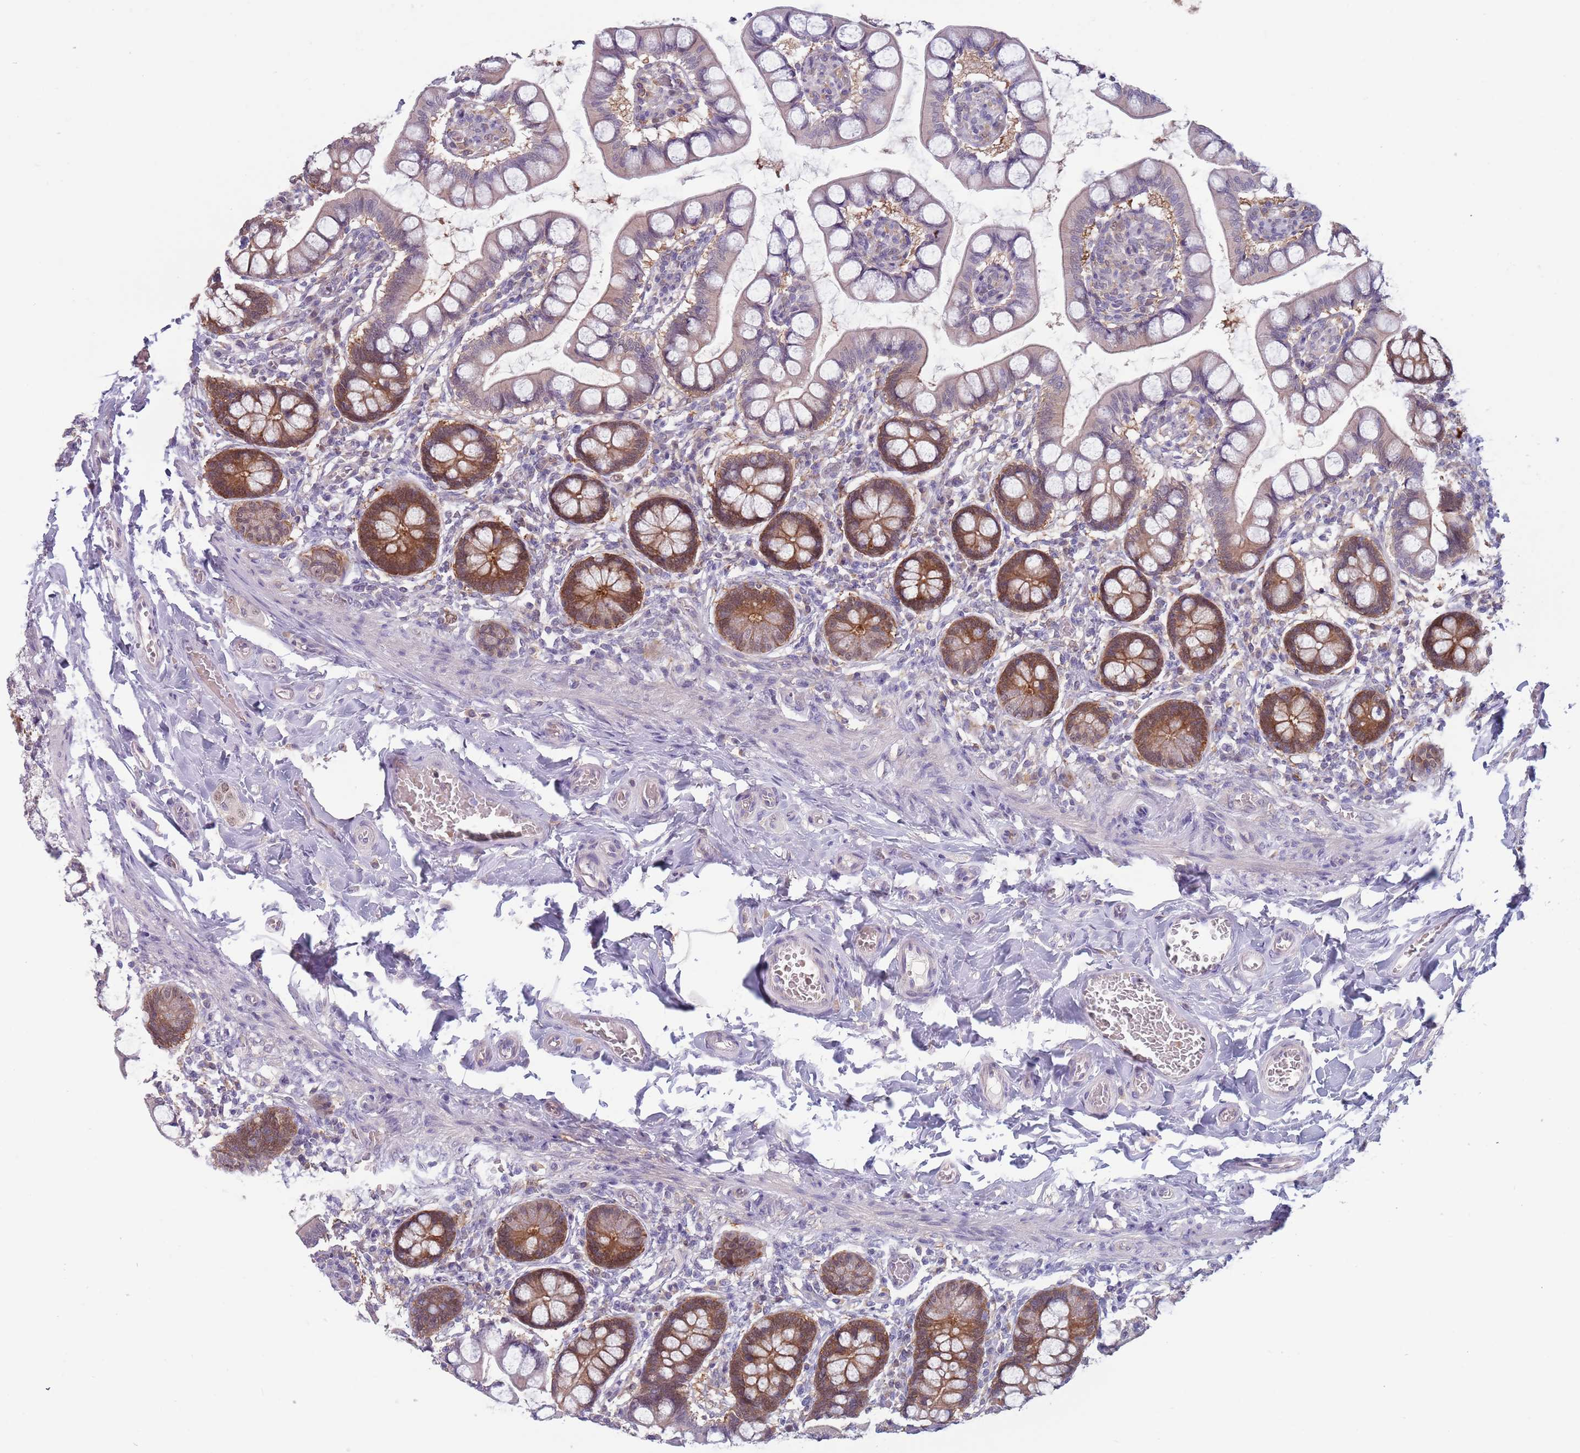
{"staining": {"intensity": "strong", "quantity": "25%-75%", "location": "cytoplasmic/membranous"}, "tissue": "small intestine", "cell_type": "Glandular cells", "image_type": "normal", "snomed": [{"axis": "morphology", "description": "Normal tissue, NOS"}, {"axis": "topography", "description": "Small intestine"}], "caption": "About 25%-75% of glandular cells in normal small intestine exhibit strong cytoplasmic/membranous protein positivity as visualized by brown immunohistochemical staining.", "gene": "CLNS1A", "patient": {"sex": "male", "age": 52}}